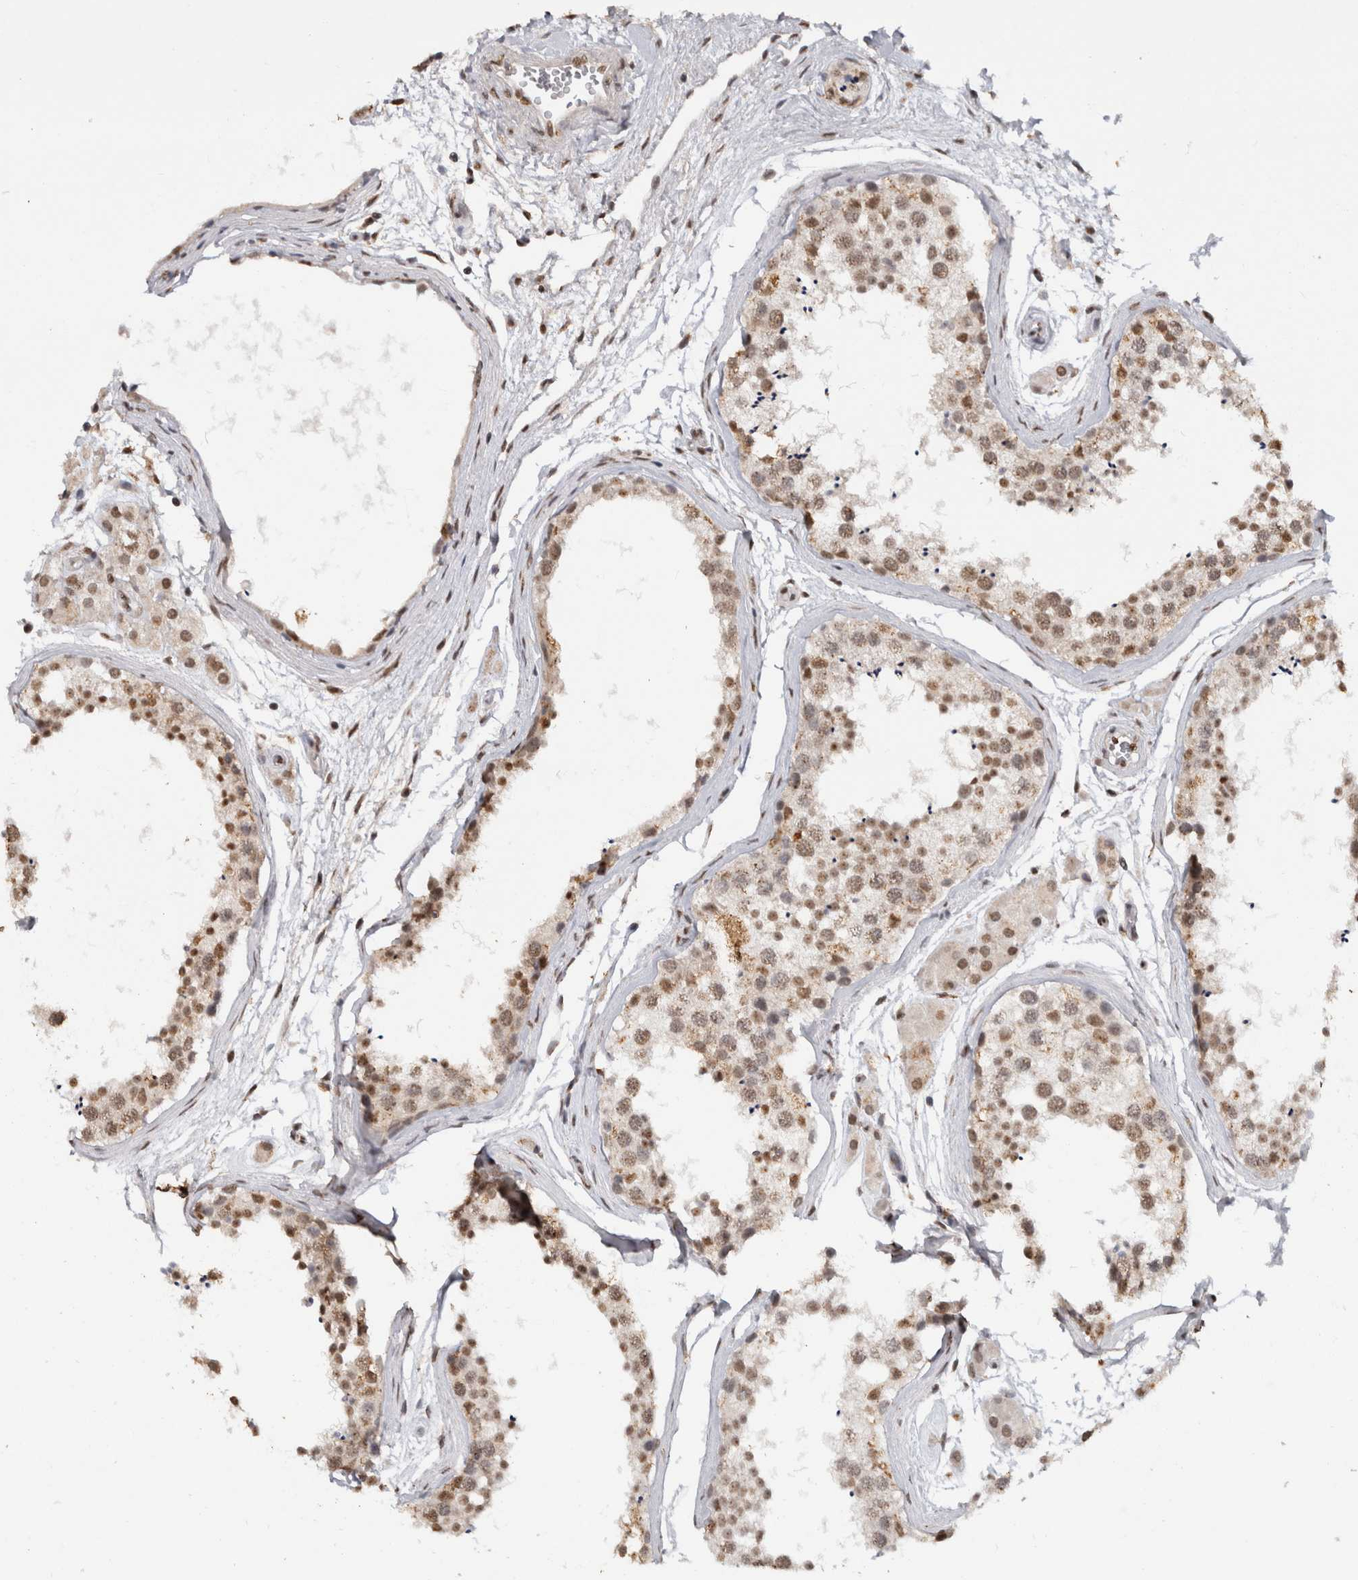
{"staining": {"intensity": "moderate", "quantity": ">75%", "location": "cytoplasmic/membranous,nuclear"}, "tissue": "testis", "cell_type": "Cells in seminiferous ducts", "image_type": "normal", "snomed": [{"axis": "morphology", "description": "Normal tissue, NOS"}, {"axis": "topography", "description": "Testis"}], "caption": "Cells in seminiferous ducts exhibit medium levels of moderate cytoplasmic/membranous,nuclear positivity in about >75% of cells in normal testis.", "gene": "RPS6KA2", "patient": {"sex": "male", "age": 56}}